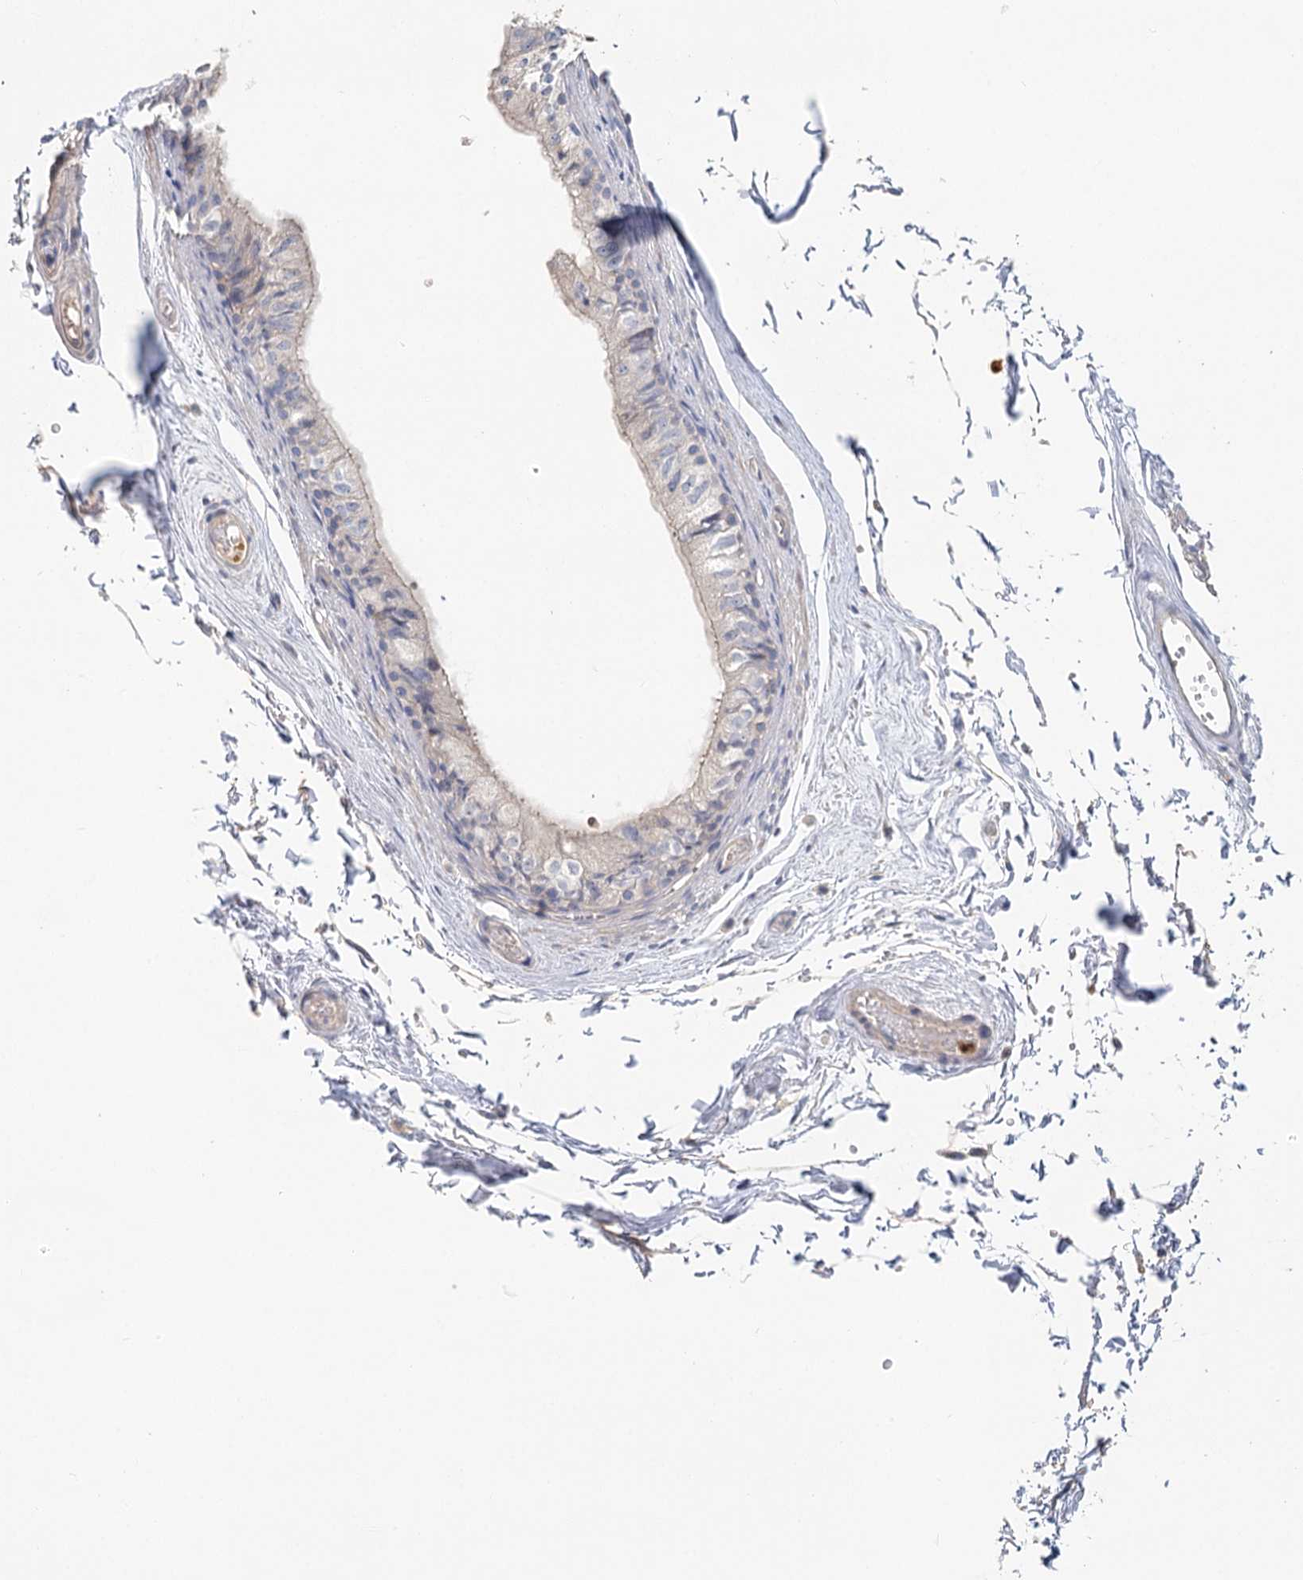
{"staining": {"intensity": "weak", "quantity": "25%-75%", "location": "cytoplasmic/membranous"}, "tissue": "epididymis", "cell_type": "Glandular cells", "image_type": "normal", "snomed": [{"axis": "morphology", "description": "Normal tissue, NOS"}, {"axis": "topography", "description": "Epididymis"}], "caption": "Protein expression analysis of benign human epididymis reveals weak cytoplasmic/membranous staining in approximately 25%-75% of glandular cells.", "gene": "EPB41L5", "patient": {"sex": "male", "age": 79}}